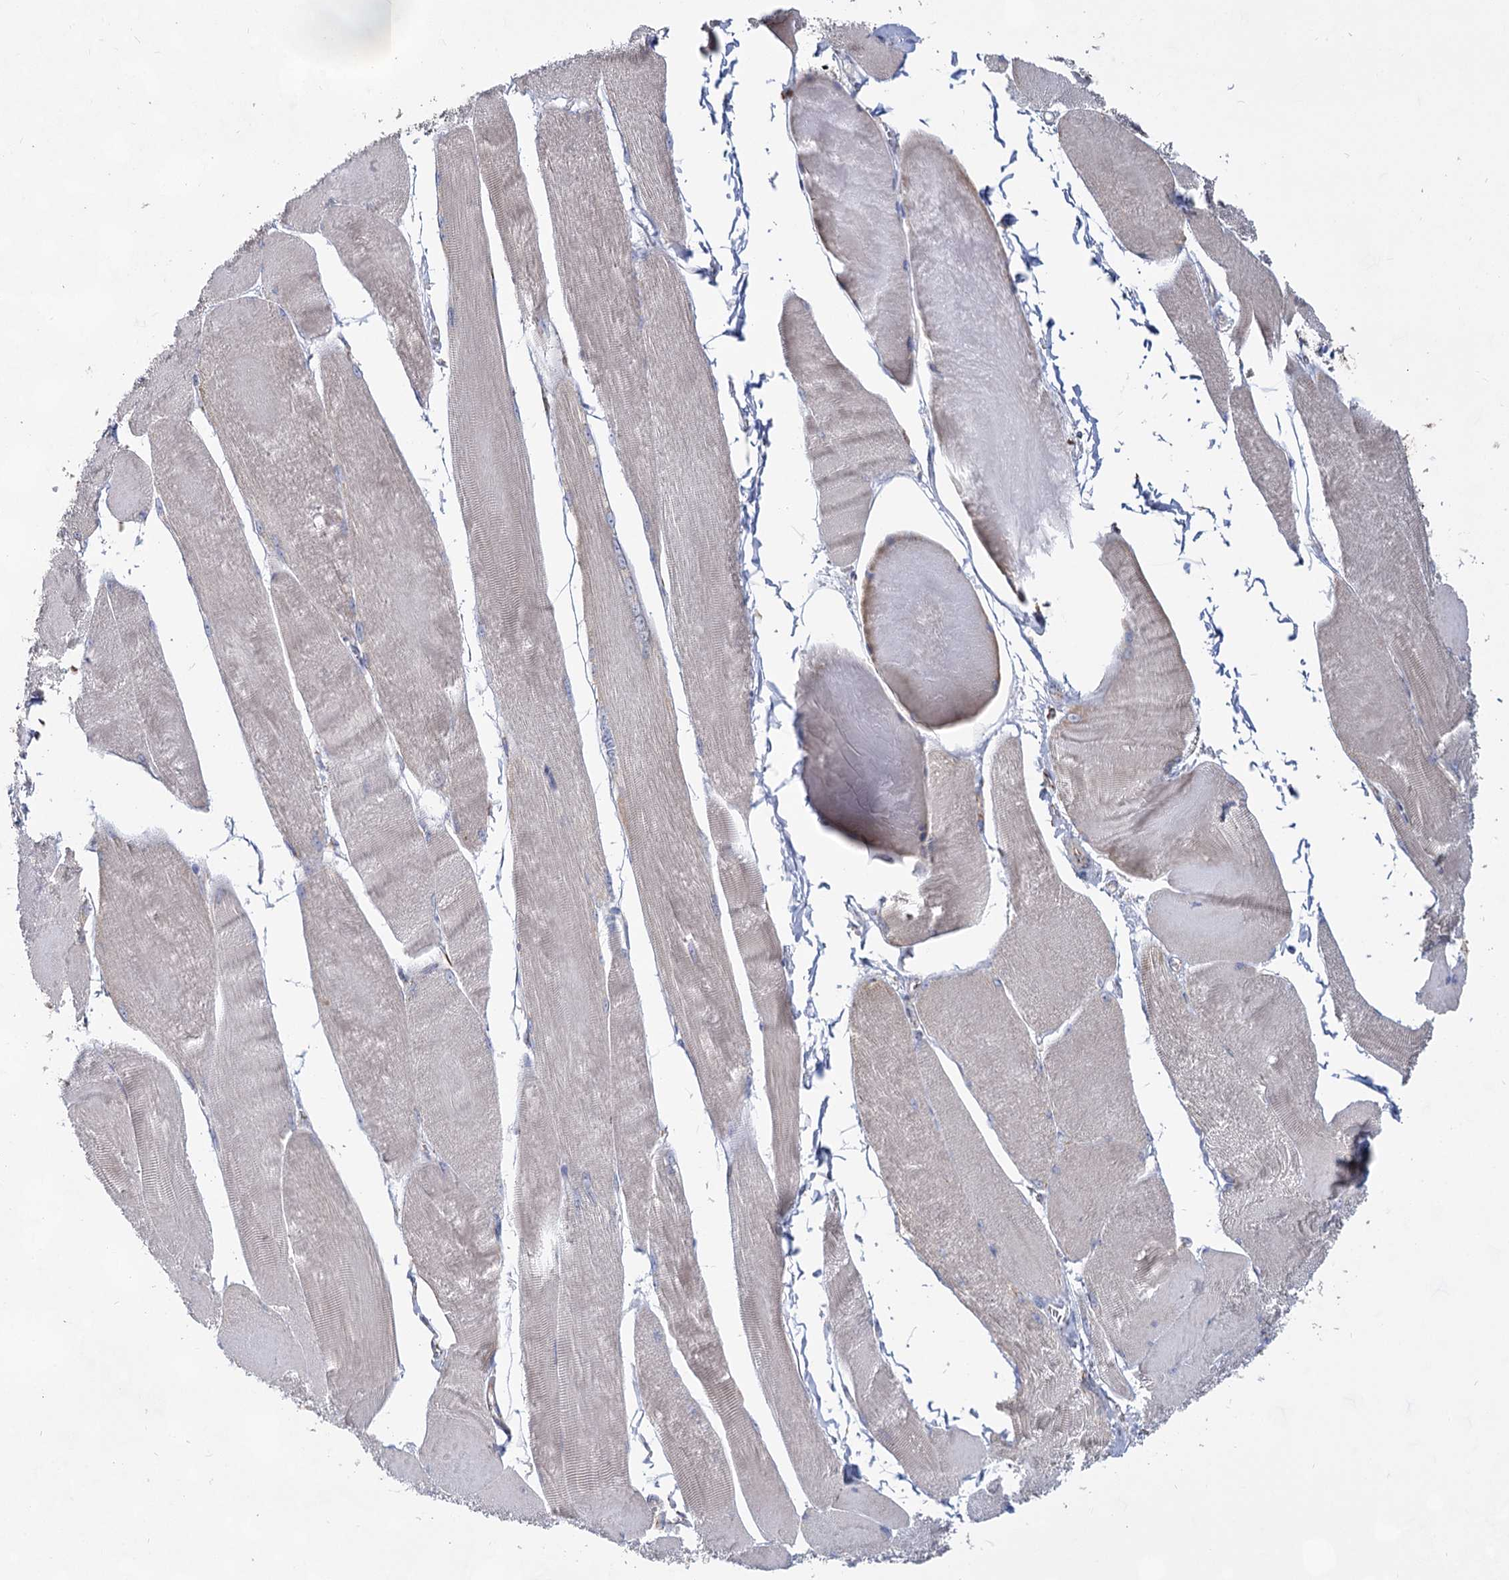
{"staining": {"intensity": "weak", "quantity": "25%-75%", "location": "cytoplasmic/membranous"}, "tissue": "skeletal muscle", "cell_type": "Myocytes", "image_type": "normal", "snomed": [{"axis": "morphology", "description": "Normal tissue, NOS"}, {"axis": "morphology", "description": "Basal cell carcinoma"}, {"axis": "topography", "description": "Skeletal muscle"}], "caption": "Weak cytoplasmic/membranous staining for a protein is identified in approximately 25%-75% of myocytes of normal skeletal muscle using immunohistochemistry.", "gene": "CCDC73", "patient": {"sex": "female", "age": 64}}